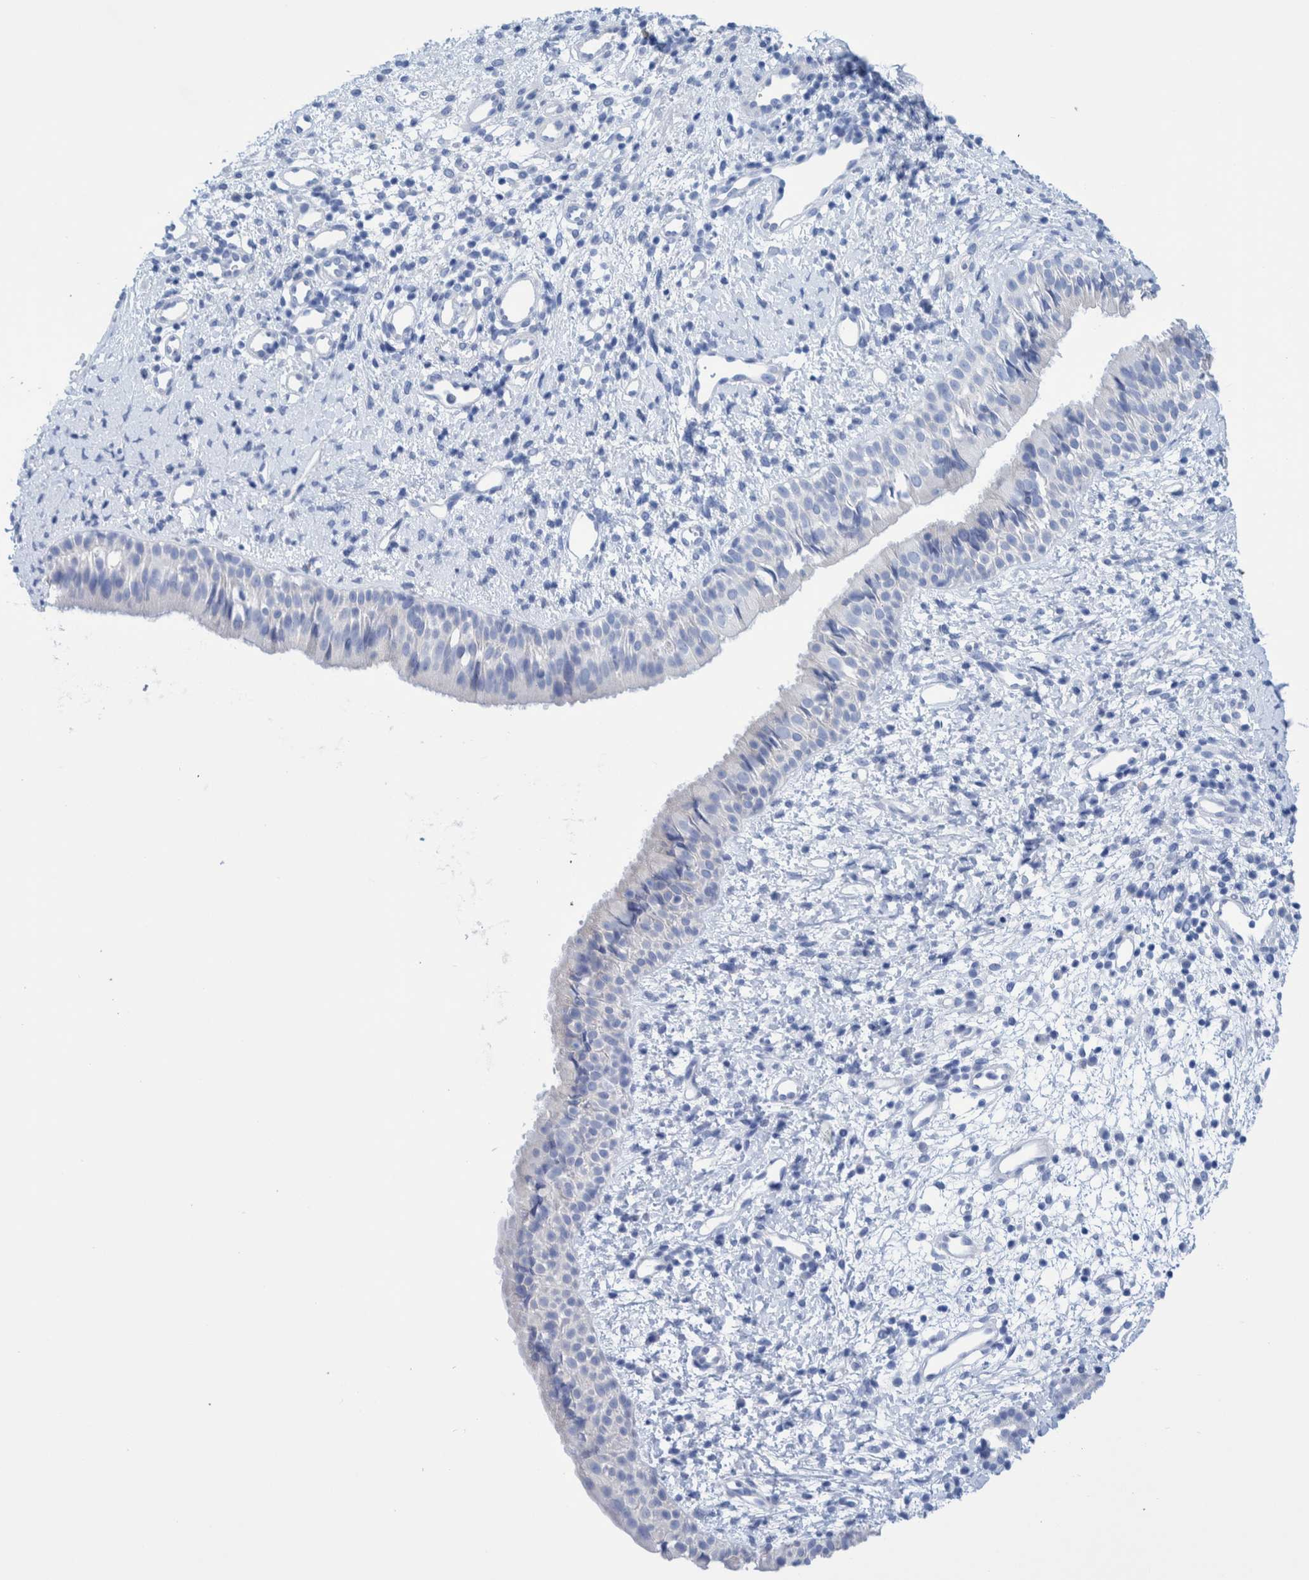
{"staining": {"intensity": "negative", "quantity": "none", "location": "none"}, "tissue": "nasopharynx", "cell_type": "Respiratory epithelial cells", "image_type": "normal", "snomed": [{"axis": "morphology", "description": "Normal tissue, NOS"}, {"axis": "topography", "description": "Nasopharynx"}], "caption": "An IHC image of normal nasopharynx is shown. There is no staining in respiratory epithelial cells of nasopharynx. (Stains: DAB (3,3'-diaminobenzidine) IHC with hematoxylin counter stain, Microscopy: brightfield microscopy at high magnification).", "gene": "PERP", "patient": {"sex": "male", "age": 22}}